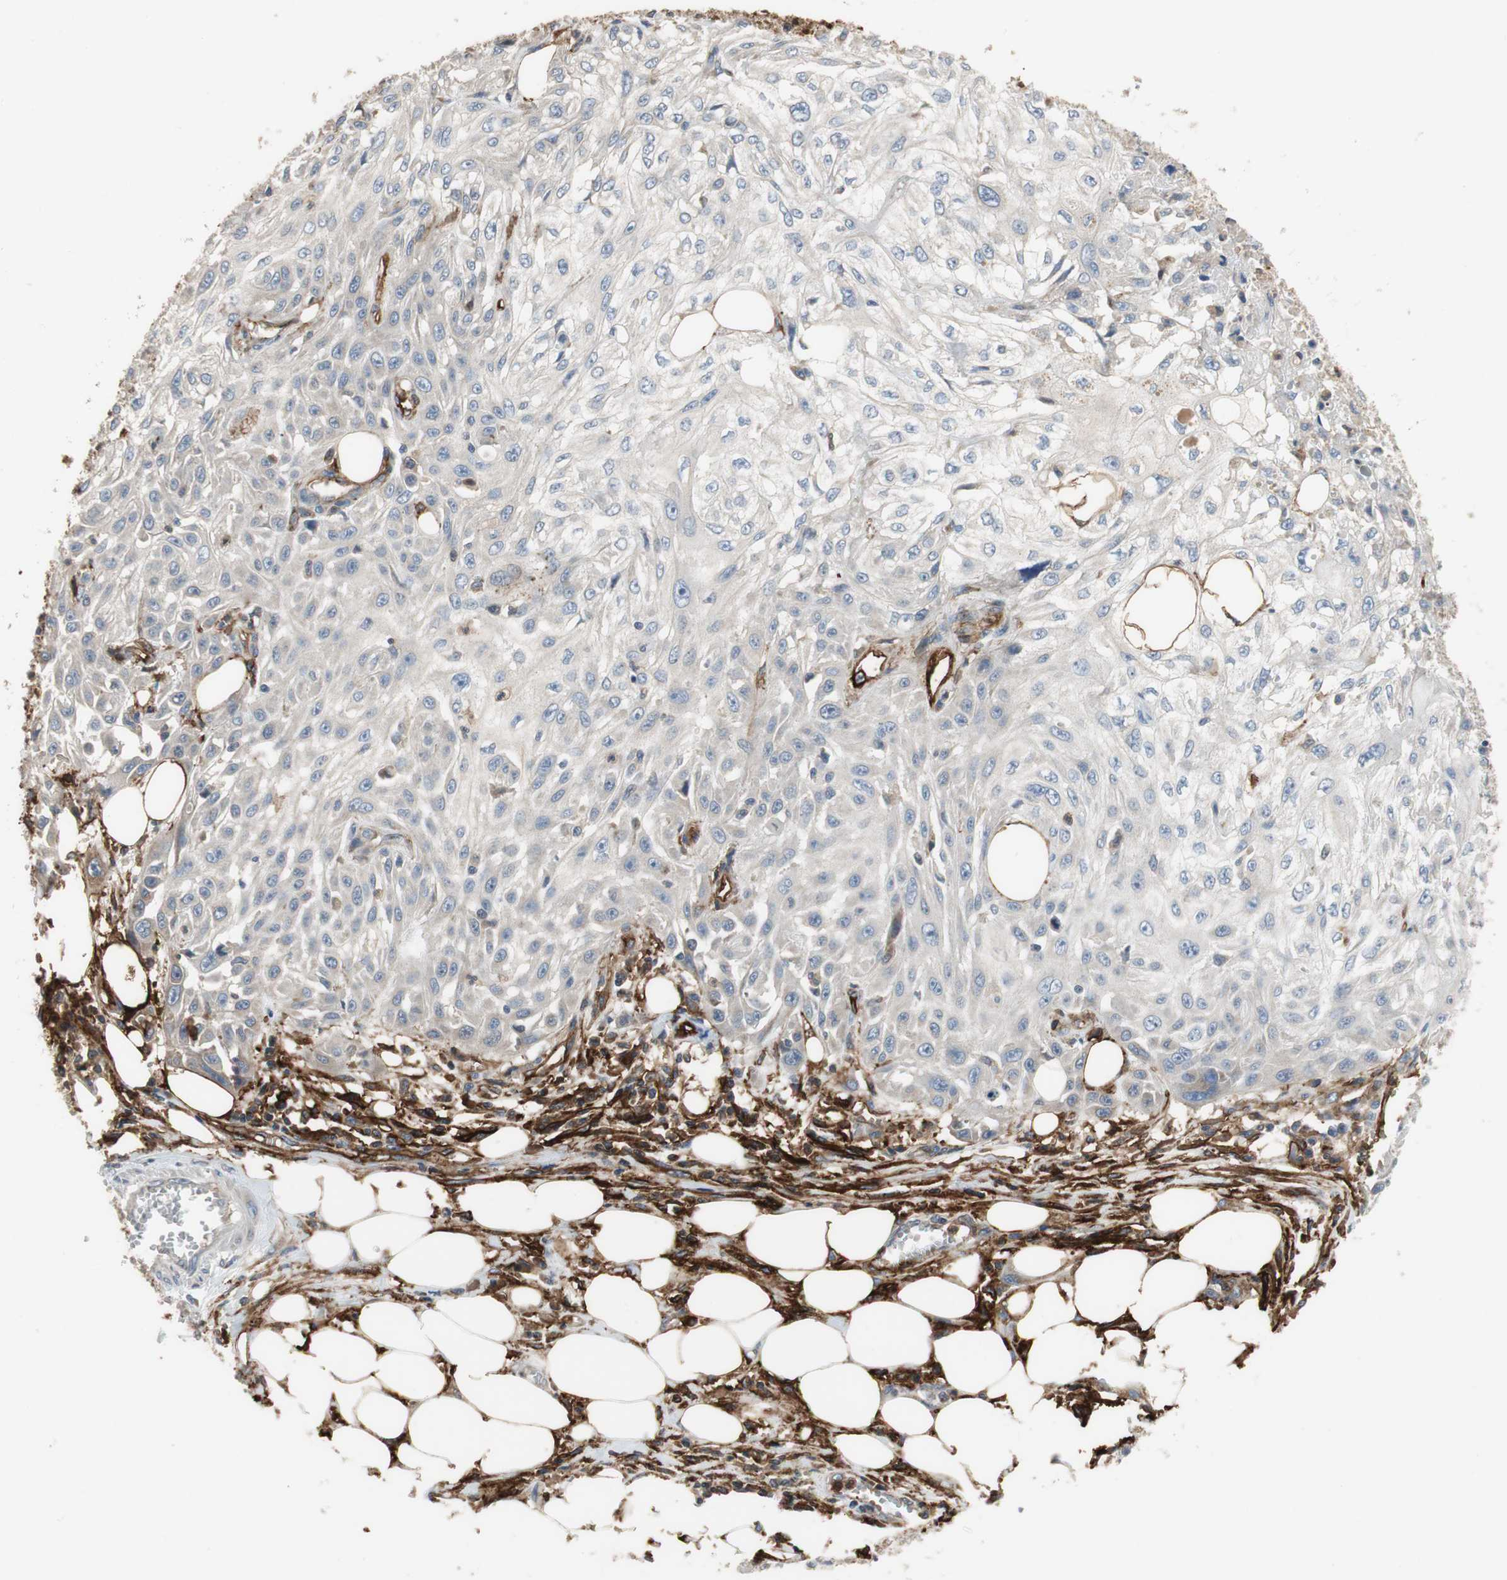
{"staining": {"intensity": "negative", "quantity": "none", "location": "none"}, "tissue": "skin cancer", "cell_type": "Tumor cells", "image_type": "cancer", "snomed": [{"axis": "morphology", "description": "Squamous cell carcinoma, NOS"}, {"axis": "topography", "description": "Skin"}], "caption": "DAB immunohistochemical staining of skin cancer displays no significant staining in tumor cells. (DAB immunohistochemistry (IHC) with hematoxylin counter stain).", "gene": "ALPL", "patient": {"sex": "male", "age": 75}}